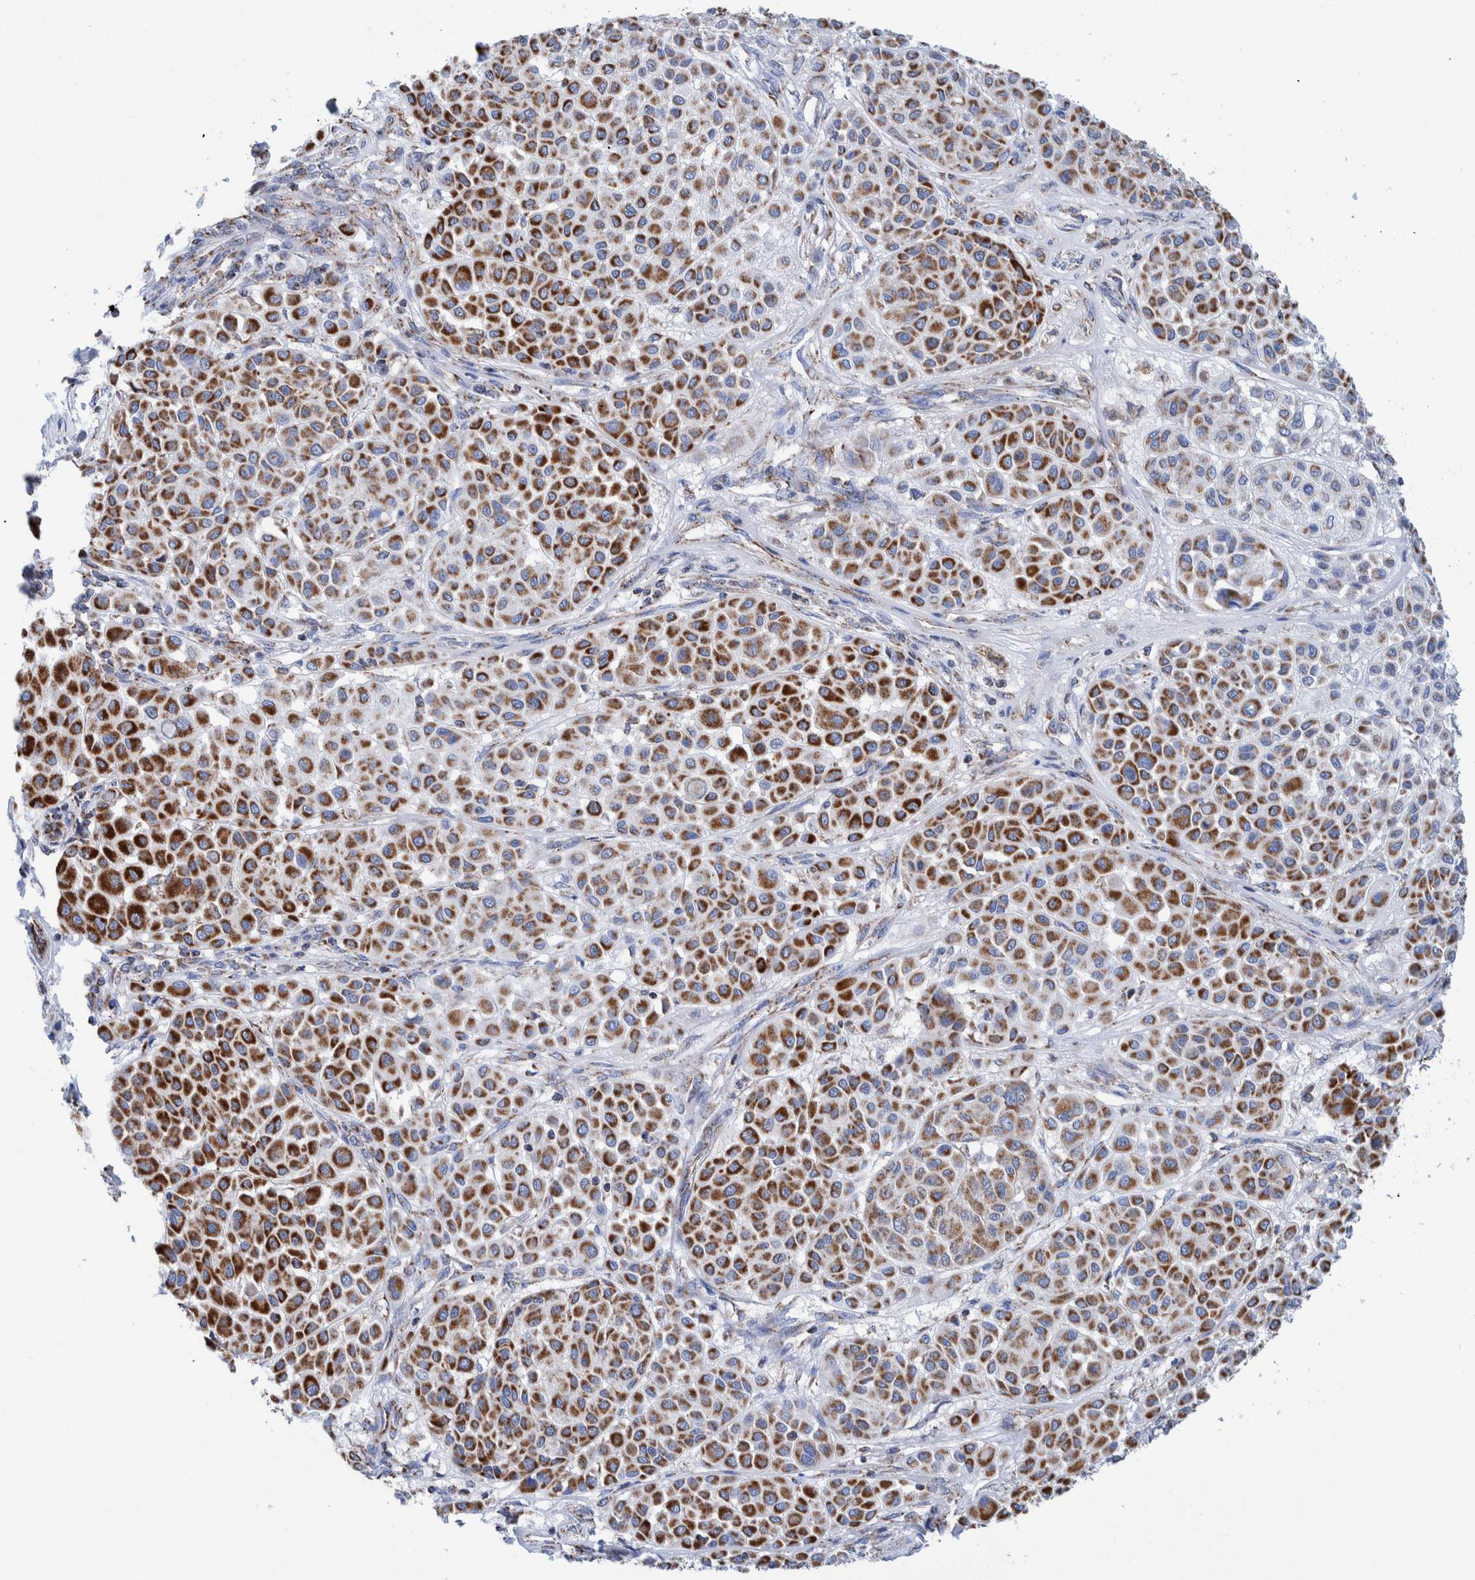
{"staining": {"intensity": "moderate", "quantity": ">75%", "location": "cytoplasmic/membranous"}, "tissue": "melanoma", "cell_type": "Tumor cells", "image_type": "cancer", "snomed": [{"axis": "morphology", "description": "Malignant melanoma, Metastatic site"}, {"axis": "topography", "description": "Soft tissue"}], "caption": "DAB immunohistochemical staining of melanoma exhibits moderate cytoplasmic/membranous protein positivity in approximately >75% of tumor cells.", "gene": "DECR1", "patient": {"sex": "male", "age": 41}}